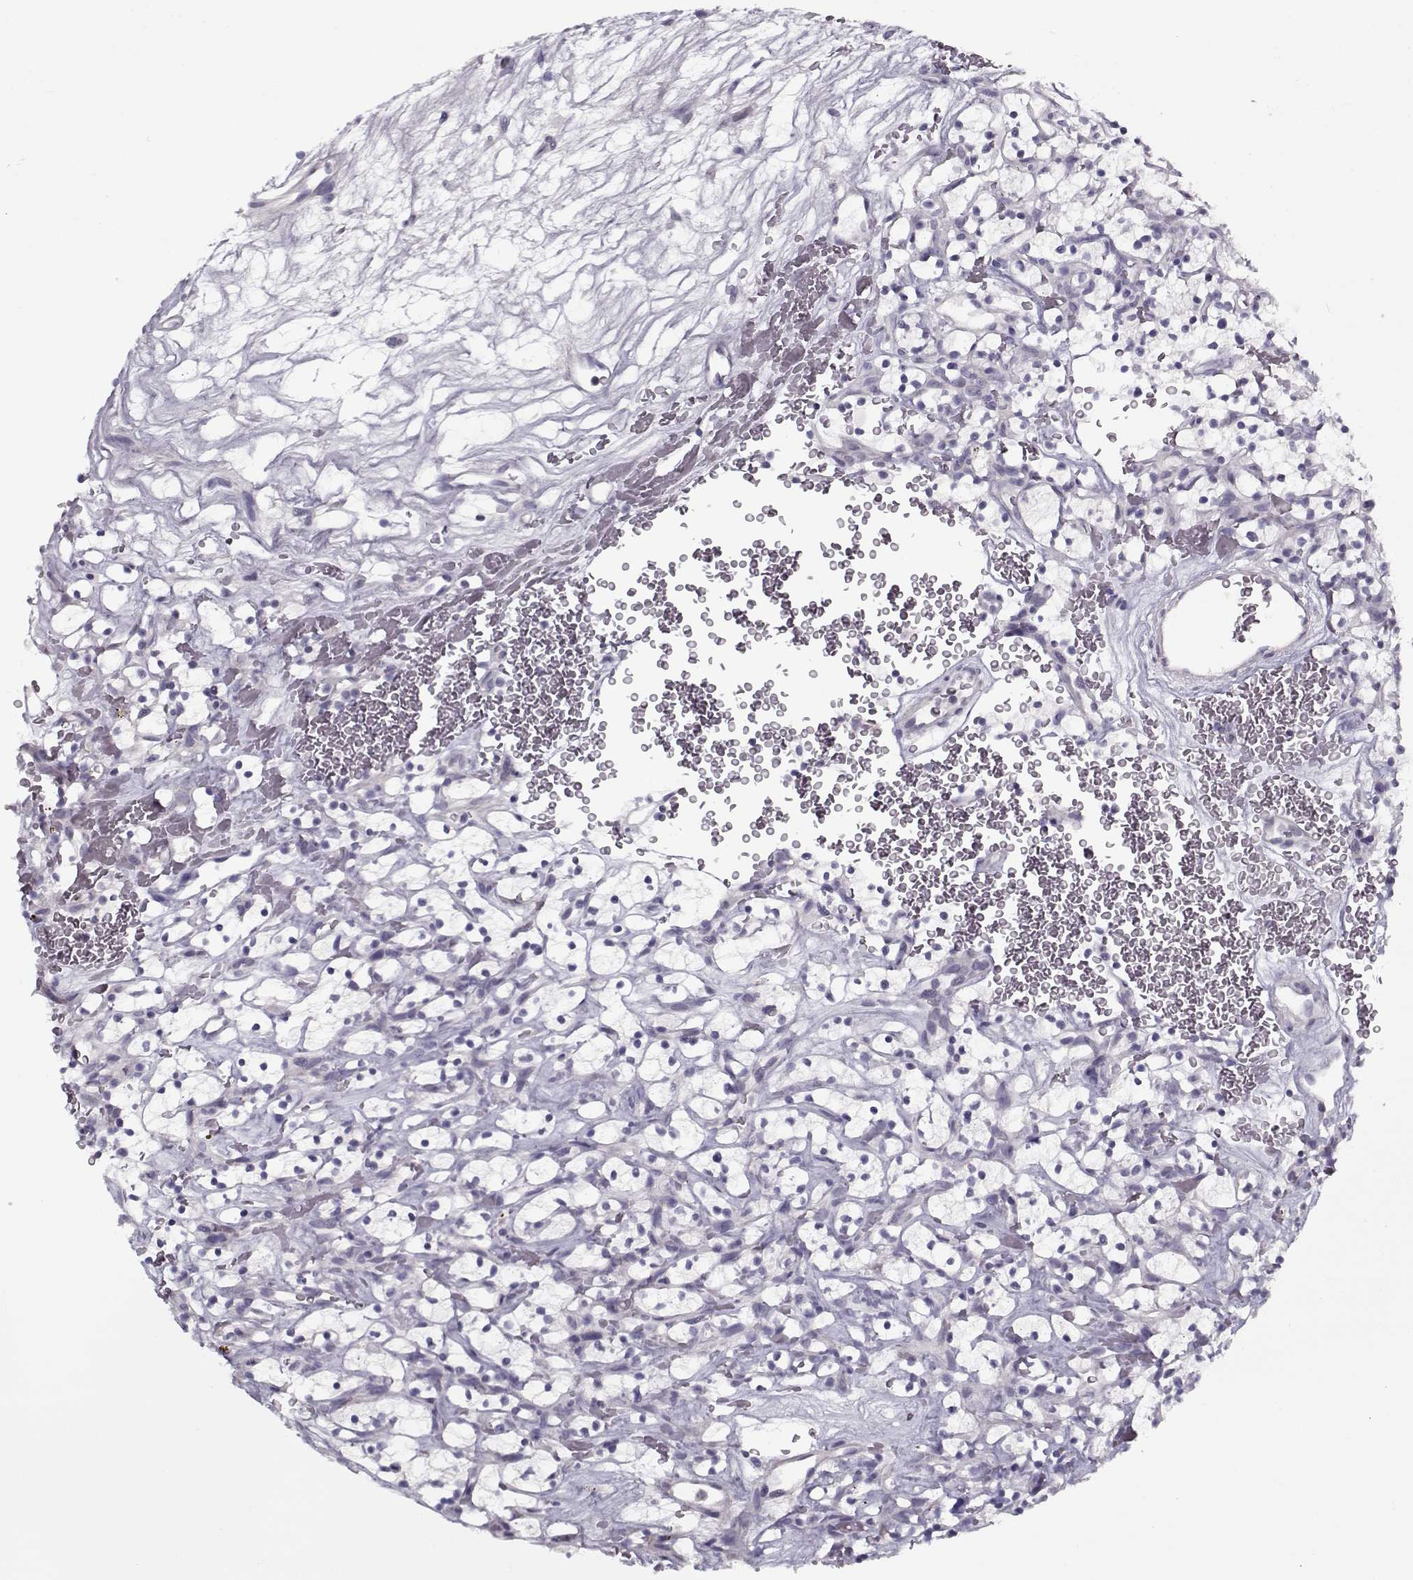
{"staining": {"intensity": "negative", "quantity": "none", "location": "none"}, "tissue": "renal cancer", "cell_type": "Tumor cells", "image_type": "cancer", "snomed": [{"axis": "morphology", "description": "Adenocarcinoma, NOS"}, {"axis": "topography", "description": "Kidney"}], "caption": "Human adenocarcinoma (renal) stained for a protein using immunohistochemistry shows no staining in tumor cells.", "gene": "CIBAR1", "patient": {"sex": "female", "age": 64}}